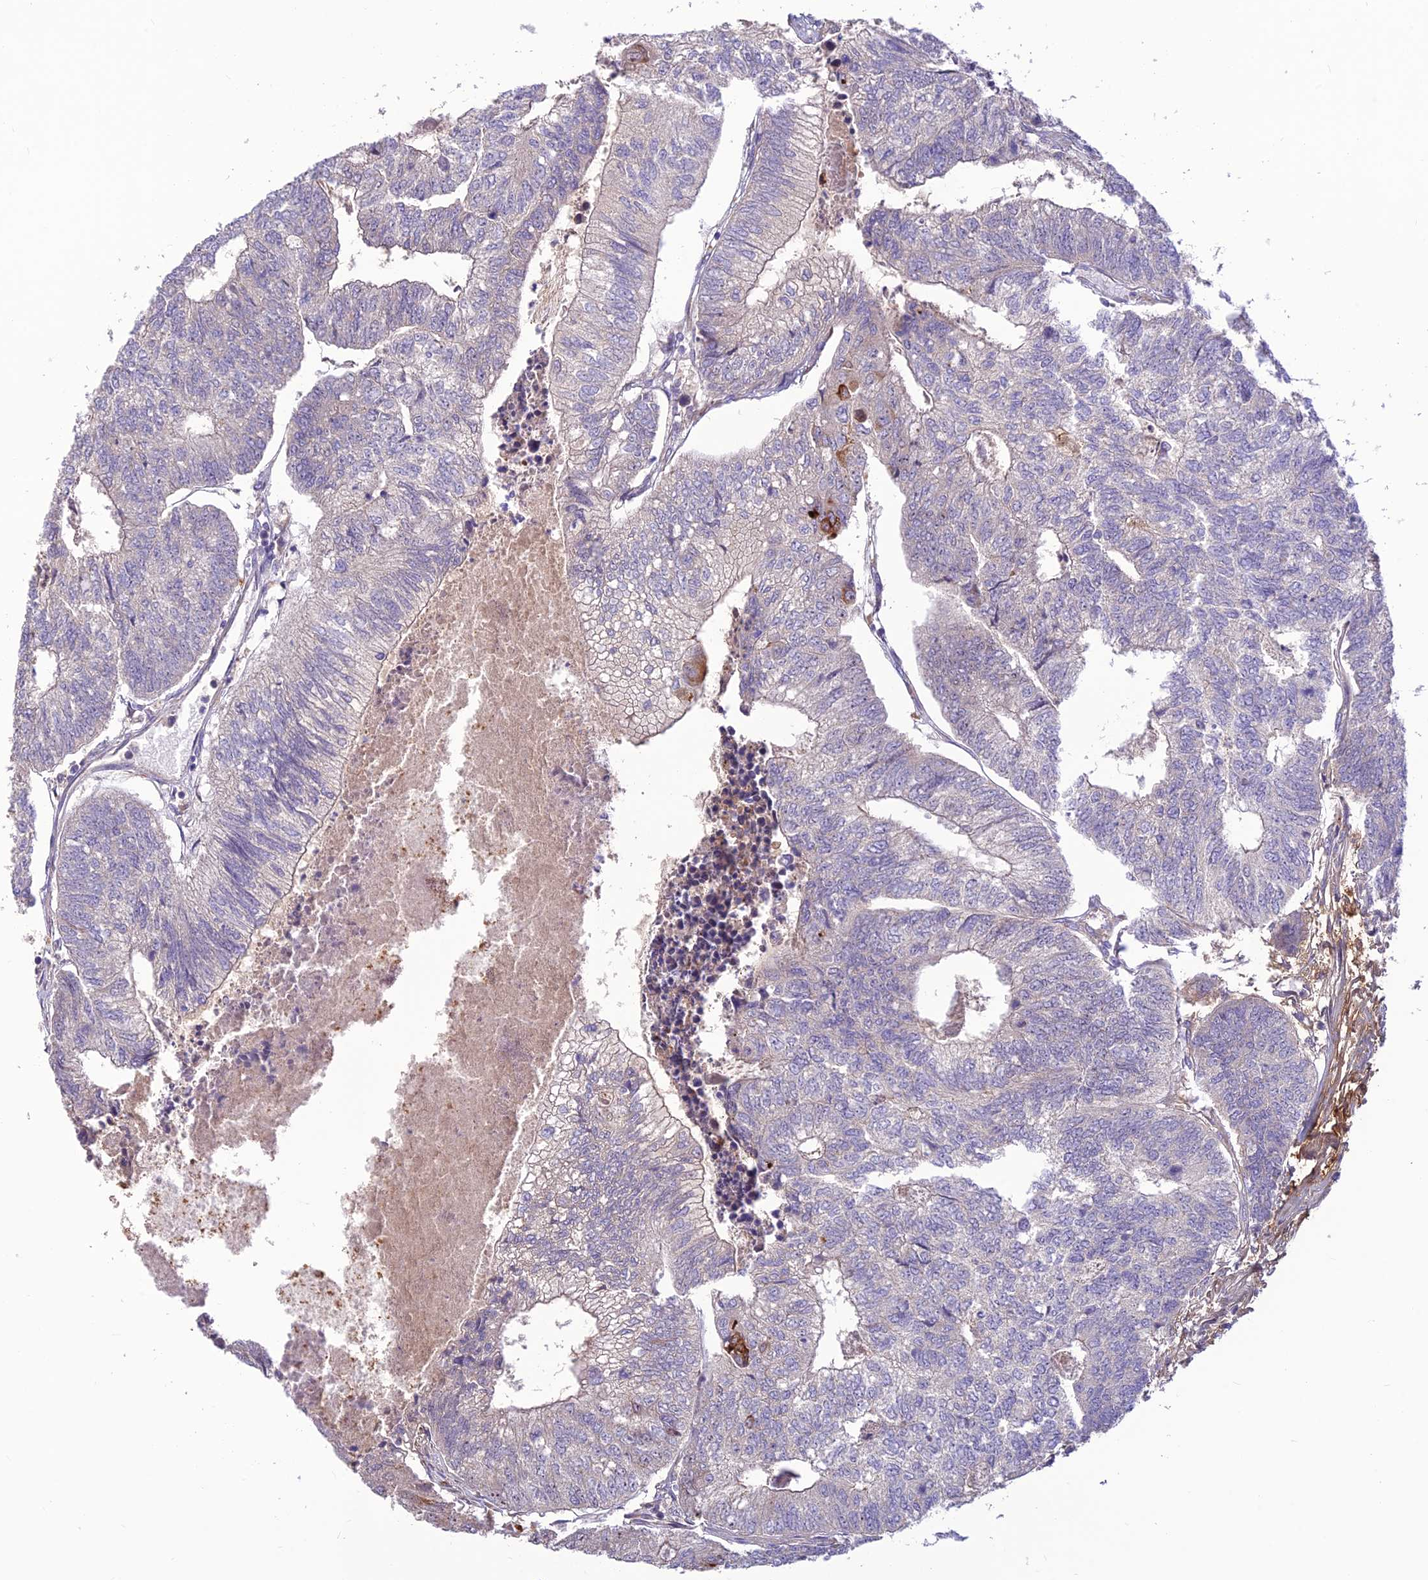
{"staining": {"intensity": "weak", "quantity": "<25%", "location": "cytoplasmic/membranous"}, "tissue": "colorectal cancer", "cell_type": "Tumor cells", "image_type": "cancer", "snomed": [{"axis": "morphology", "description": "Adenocarcinoma, NOS"}, {"axis": "topography", "description": "Colon"}], "caption": "Micrograph shows no protein positivity in tumor cells of colorectal adenocarcinoma tissue.", "gene": "ST8SIA5", "patient": {"sex": "female", "age": 67}}